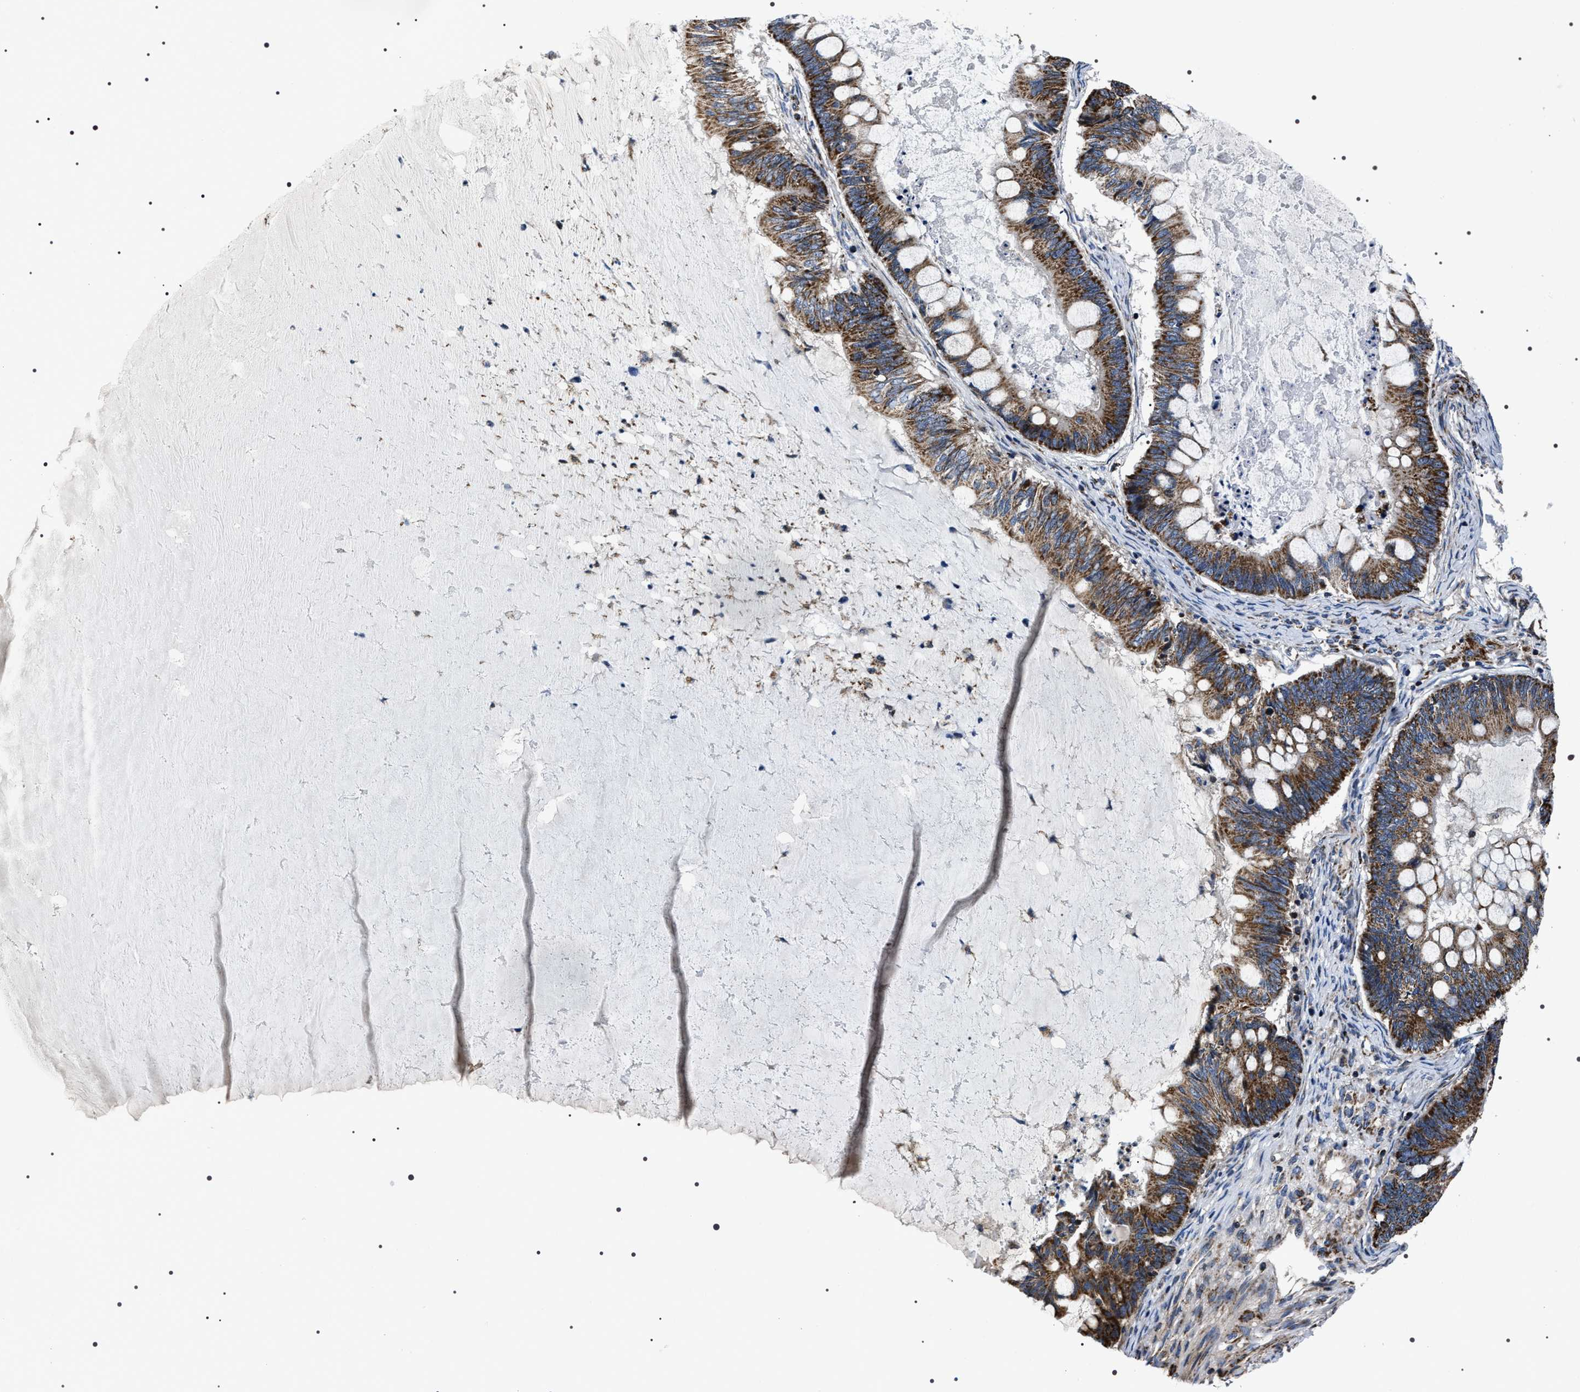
{"staining": {"intensity": "strong", "quantity": ">75%", "location": "cytoplasmic/membranous"}, "tissue": "ovarian cancer", "cell_type": "Tumor cells", "image_type": "cancer", "snomed": [{"axis": "morphology", "description": "Cystadenocarcinoma, mucinous, NOS"}, {"axis": "topography", "description": "Ovary"}], "caption": "Tumor cells demonstrate high levels of strong cytoplasmic/membranous staining in approximately >75% of cells in ovarian mucinous cystadenocarcinoma.", "gene": "NTMT1", "patient": {"sex": "female", "age": 61}}